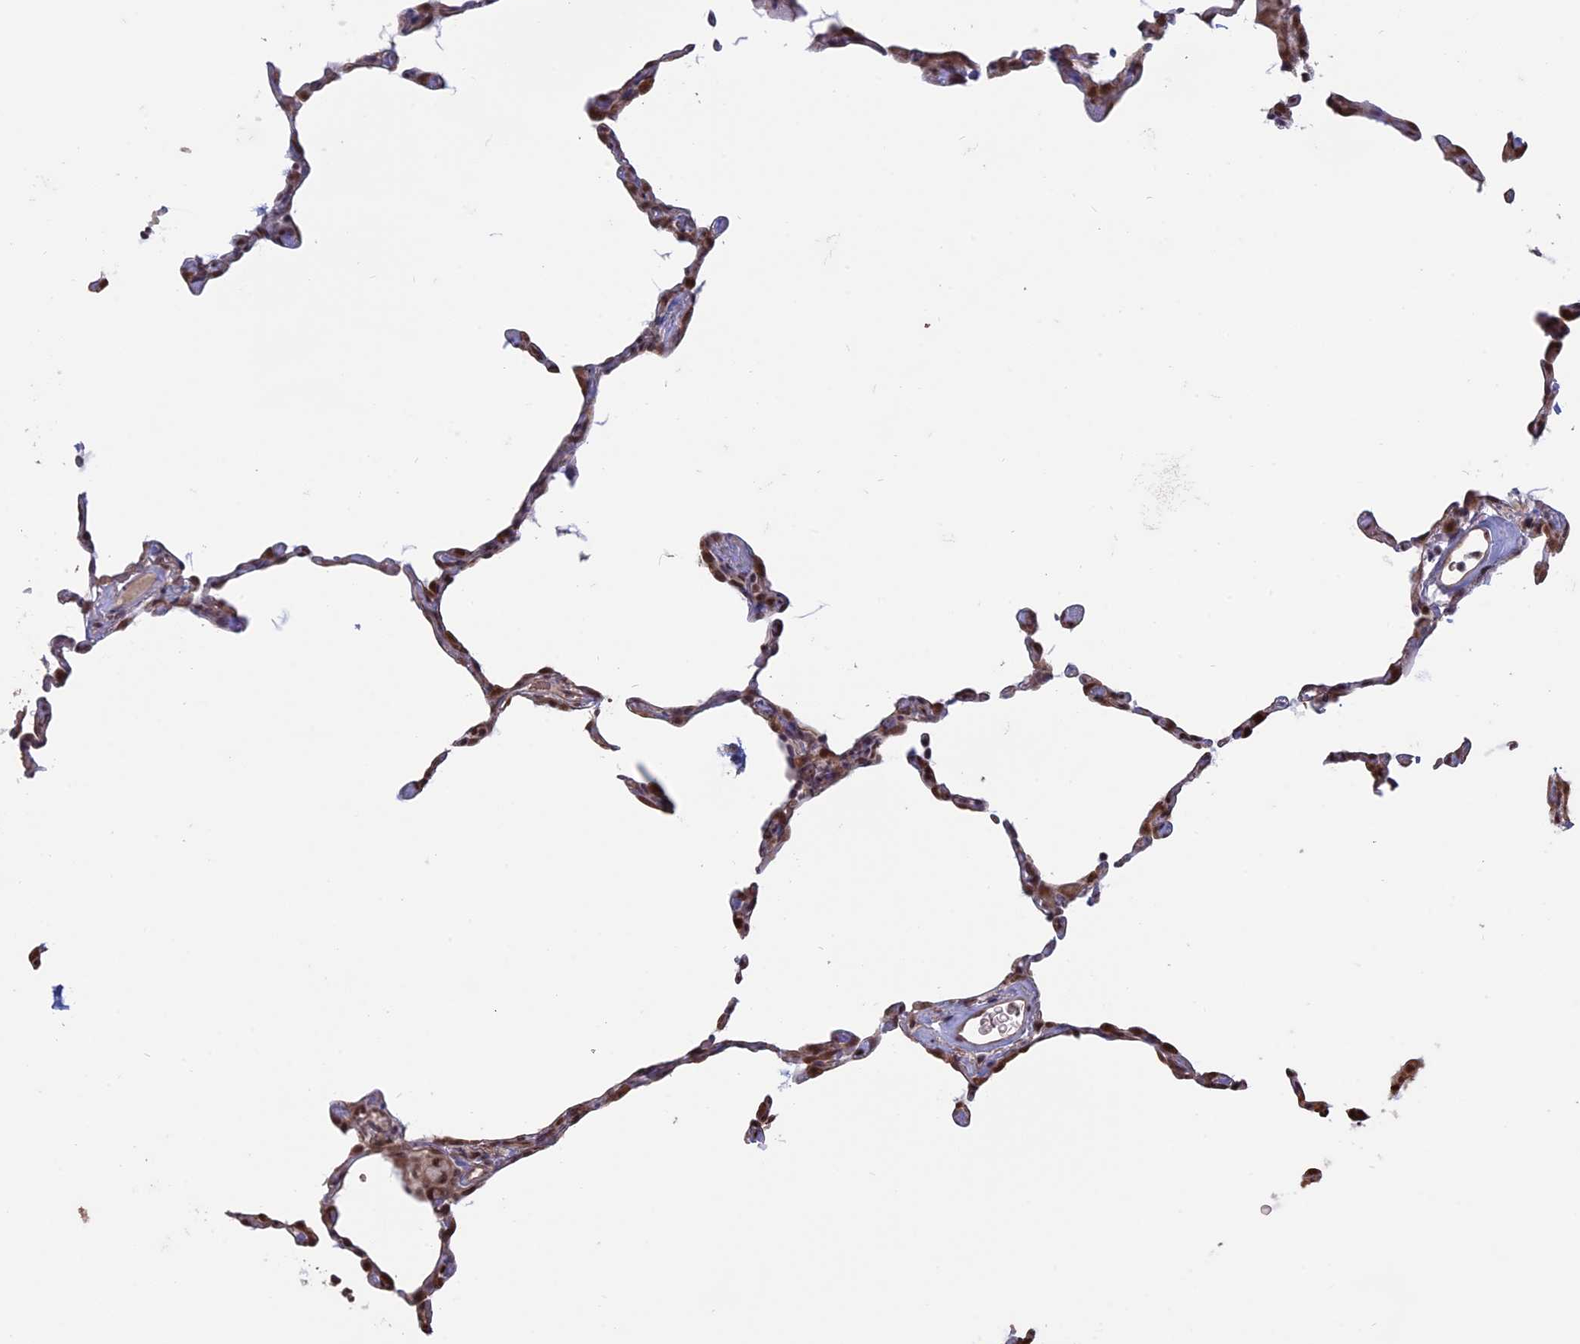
{"staining": {"intensity": "moderate", "quantity": "25%-75%", "location": "cytoplasmic/membranous,nuclear"}, "tissue": "lung", "cell_type": "Alveolar cells", "image_type": "normal", "snomed": [{"axis": "morphology", "description": "Normal tissue, NOS"}, {"axis": "topography", "description": "Lung"}], "caption": "Immunohistochemical staining of normal lung exhibits 25%-75% levels of moderate cytoplasmic/membranous,nuclear protein positivity in approximately 25%-75% of alveolar cells.", "gene": "MFAP1", "patient": {"sex": "female", "age": 57}}